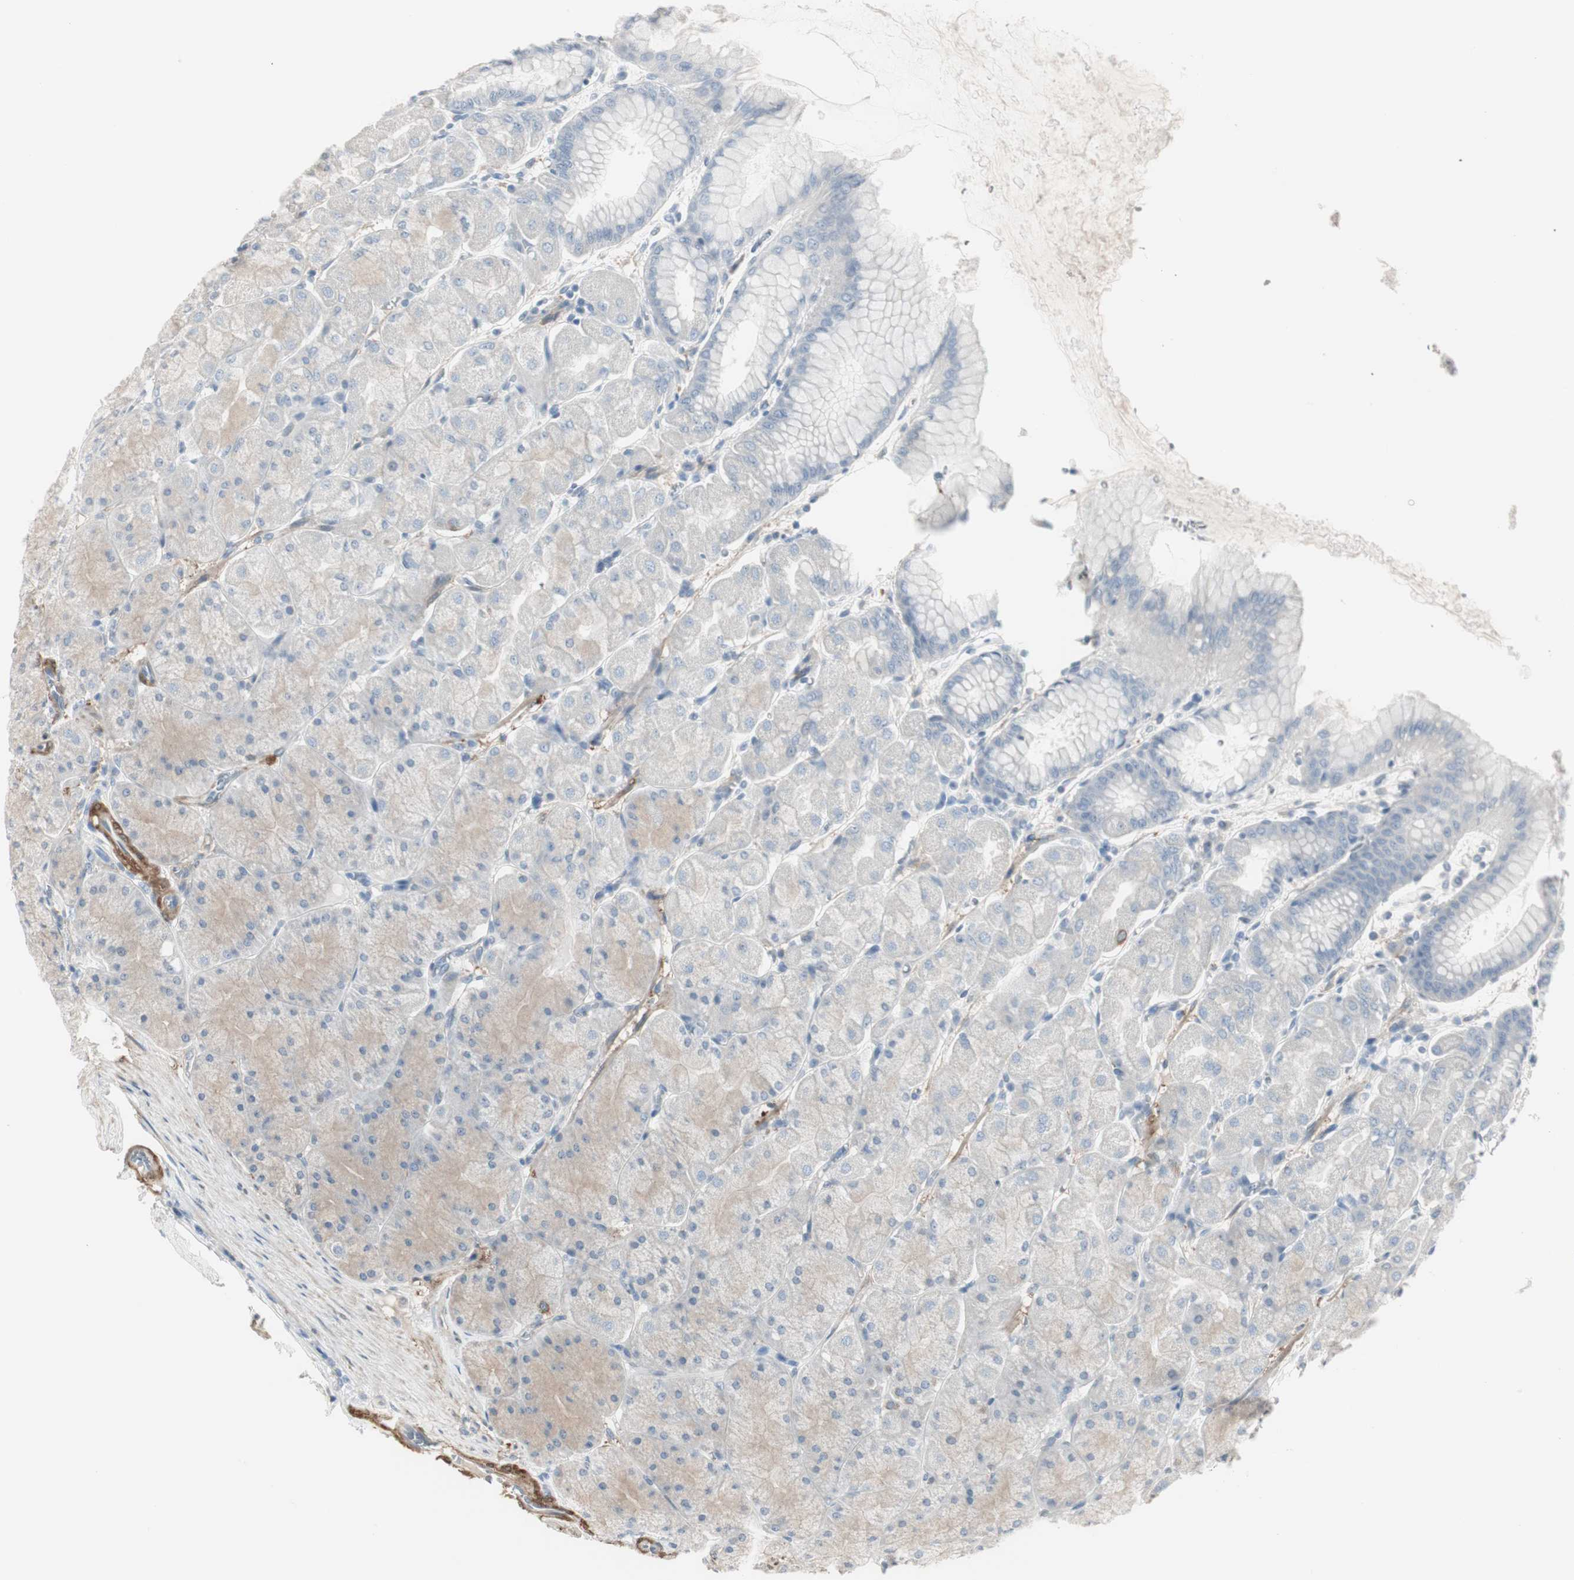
{"staining": {"intensity": "weak", "quantity": "<25%", "location": "cytoplasmic/membranous"}, "tissue": "stomach", "cell_type": "Glandular cells", "image_type": "normal", "snomed": [{"axis": "morphology", "description": "Normal tissue, NOS"}, {"axis": "topography", "description": "Stomach, upper"}], "caption": "A high-resolution histopathology image shows immunohistochemistry (IHC) staining of unremarkable stomach, which displays no significant positivity in glandular cells.", "gene": "DMPK", "patient": {"sex": "female", "age": 56}}